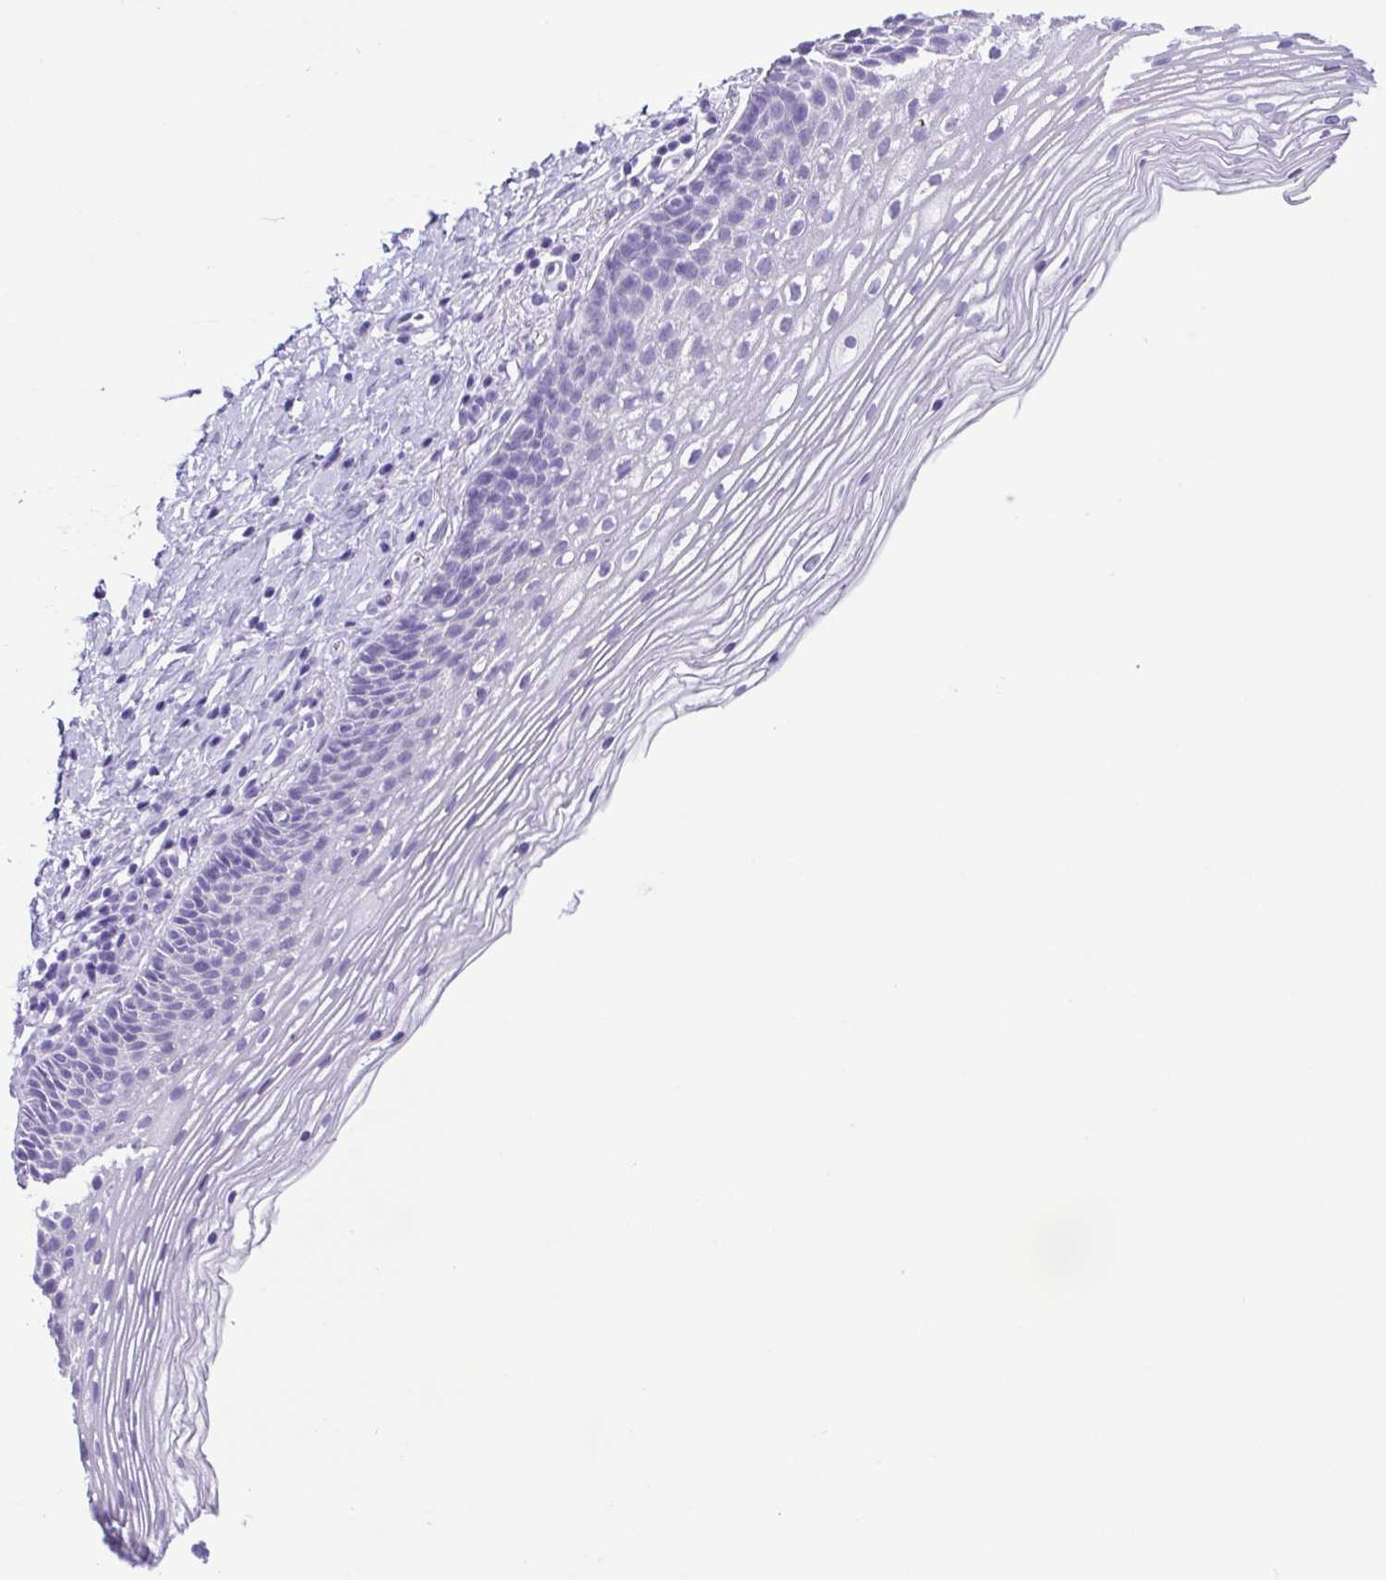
{"staining": {"intensity": "negative", "quantity": "none", "location": "none"}, "tissue": "cervix", "cell_type": "Glandular cells", "image_type": "normal", "snomed": [{"axis": "morphology", "description": "Normal tissue, NOS"}, {"axis": "topography", "description": "Cervix"}], "caption": "DAB immunohistochemical staining of normal human cervix demonstrates no significant staining in glandular cells.", "gene": "CASP14", "patient": {"sex": "female", "age": 34}}